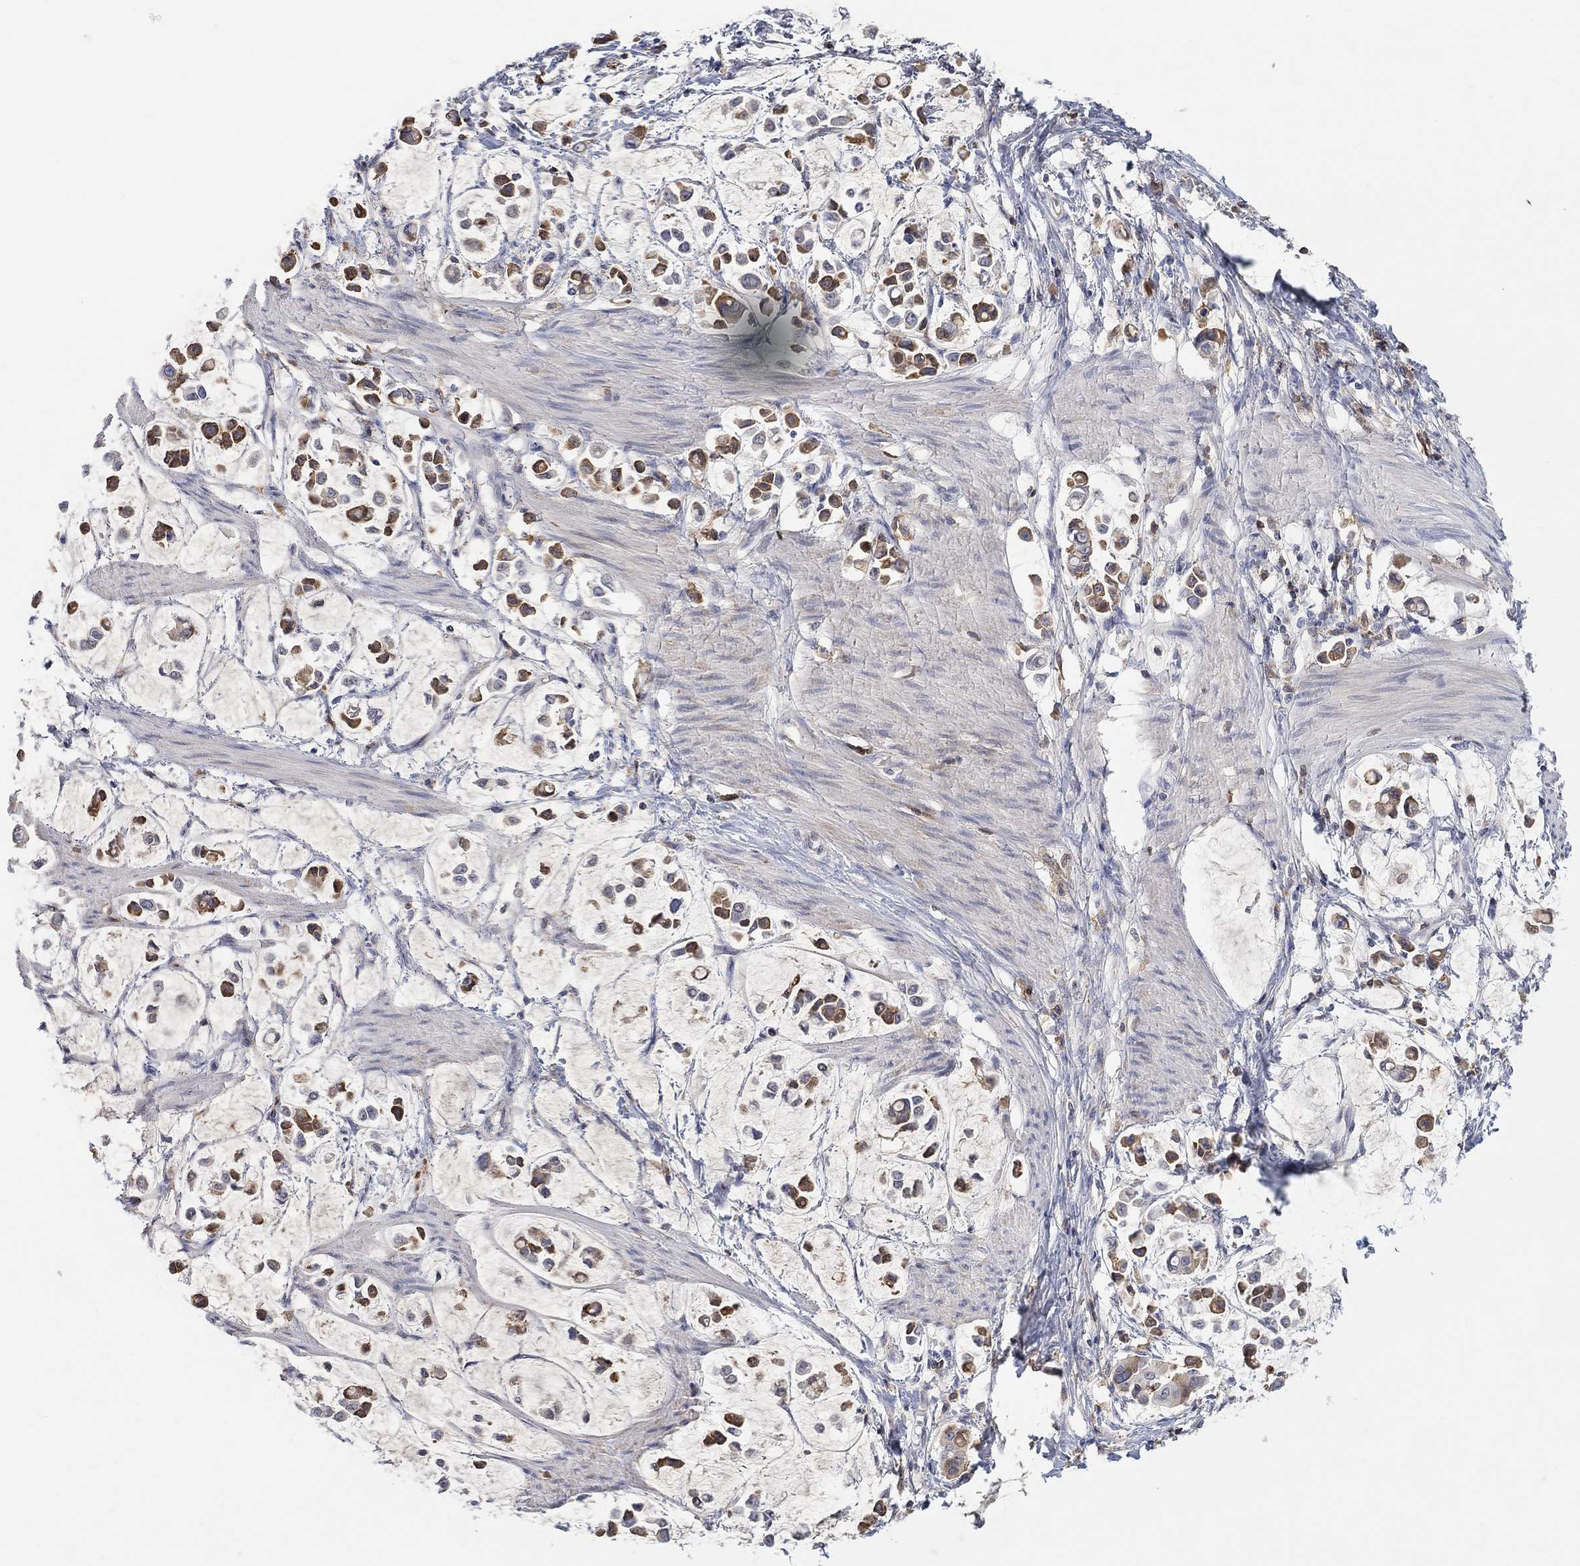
{"staining": {"intensity": "strong", "quantity": "<25%", "location": "cytoplasmic/membranous"}, "tissue": "stomach cancer", "cell_type": "Tumor cells", "image_type": "cancer", "snomed": [{"axis": "morphology", "description": "Adenocarcinoma, NOS"}, {"axis": "topography", "description": "Stomach"}], "caption": "Protein expression analysis of human stomach adenocarcinoma reveals strong cytoplasmic/membranous positivity in about <25% of tumor cells.", "gene": "MSTN", "patient": {"sex": "male", "age": 82}}